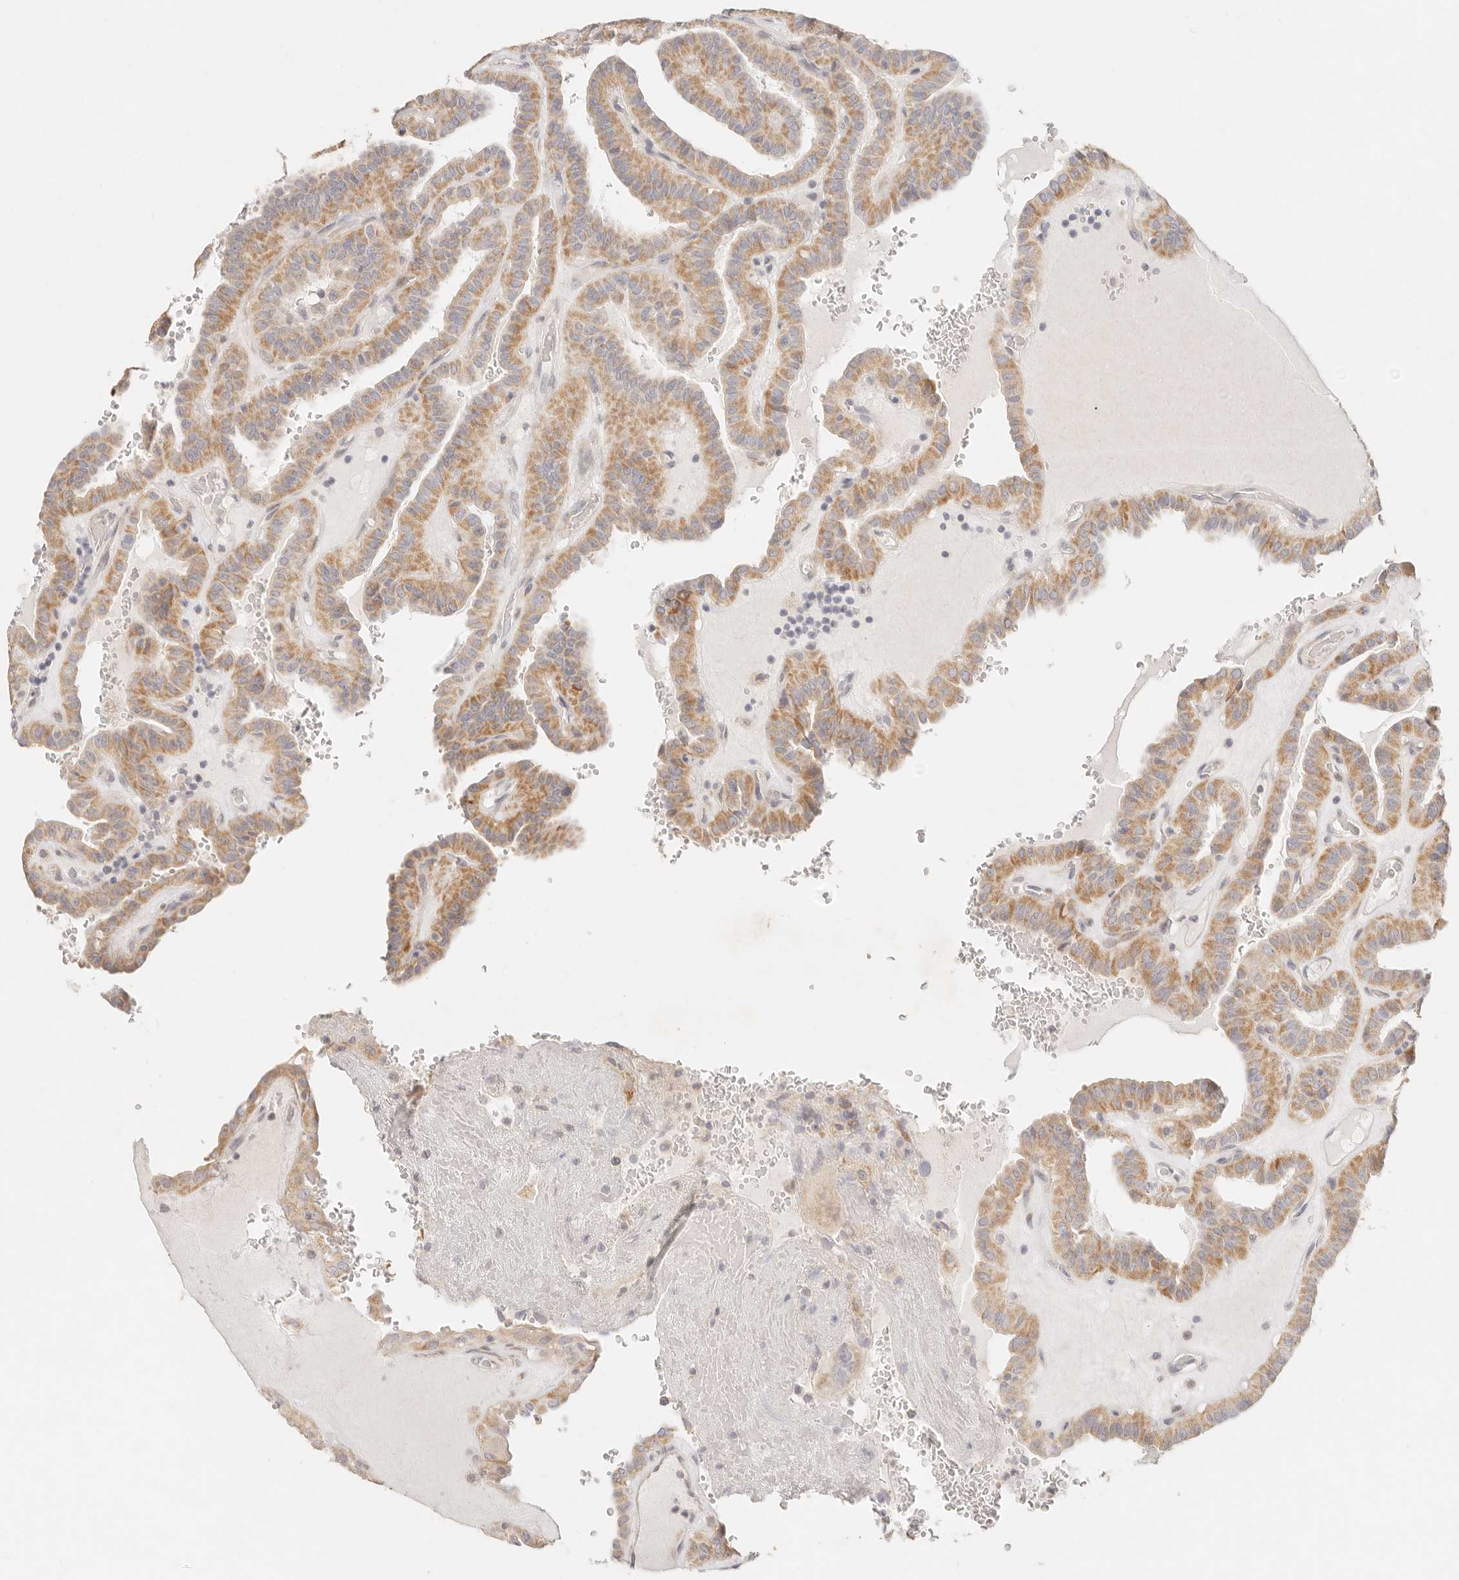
{"staining": {"intensity": "moderate", "quantity": ">75%", "location": "cytoplasmic/membranous"}, "tissue": "thyroid cancer", "cell_type": "Tumor cells", "image_type": "cancer", "snomed": [{"axis": "morphology", "description": "Papillary adenocarcinoma, NOS"}, {"axis": "topography", "description": "Thyroid gland"}], "caption": "Immunohistochemistry (IHC) staining of thyroid cancer, which displays medium levels of moderate cytoplasmic/membranous positivity in about >75% of tumor cells indicating moderate cytoplasmic/membranous protein positivity. The staining was performed using DAB (brown) for protein detection and nuclei were counterstained in hematoxylin (blue).", "gene": "GPR156", "patient": {"sex": "male", "age": 77}}